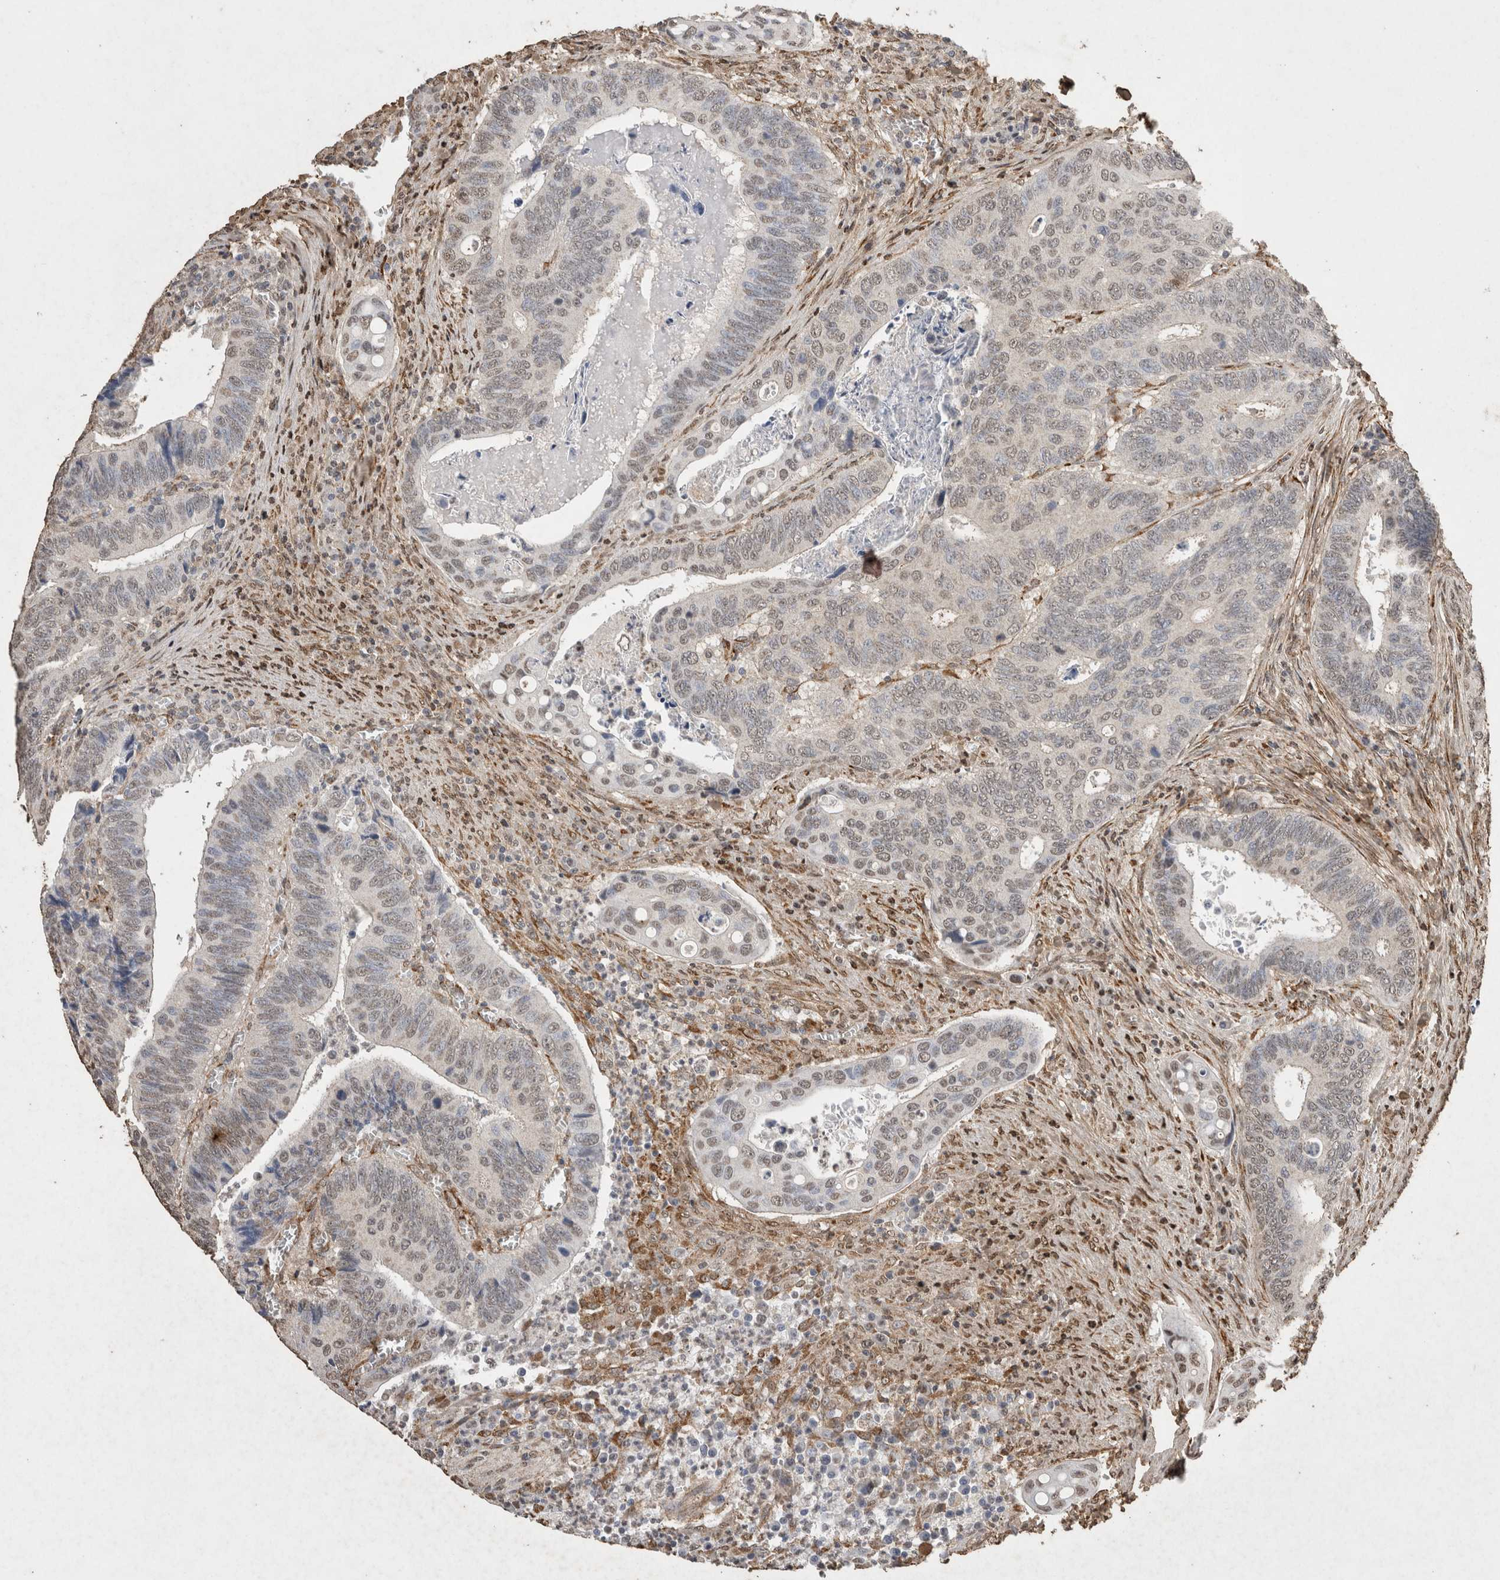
{"staining": {"intensity": "weak", "quantity": "<25%", "location": "nuclear"}, "tissue": "colorectal cancer", "cell_type": "Tumor cells", "image_type": "cancer", "snomed": [{"axis": "morphology", "description": "Inflammation, NOS"}, {"axis": "morphology", "description": "Adenocarcinoma, NOS"}, {"axis": "topography", "description": "Colon"}], "caption": "Image shows no significant protein expression in tumor cells of colorectal cancer (adenocarcinoma).", "gene": "C1QTNF5", "patient": {"sex": "male", "age": 72}}